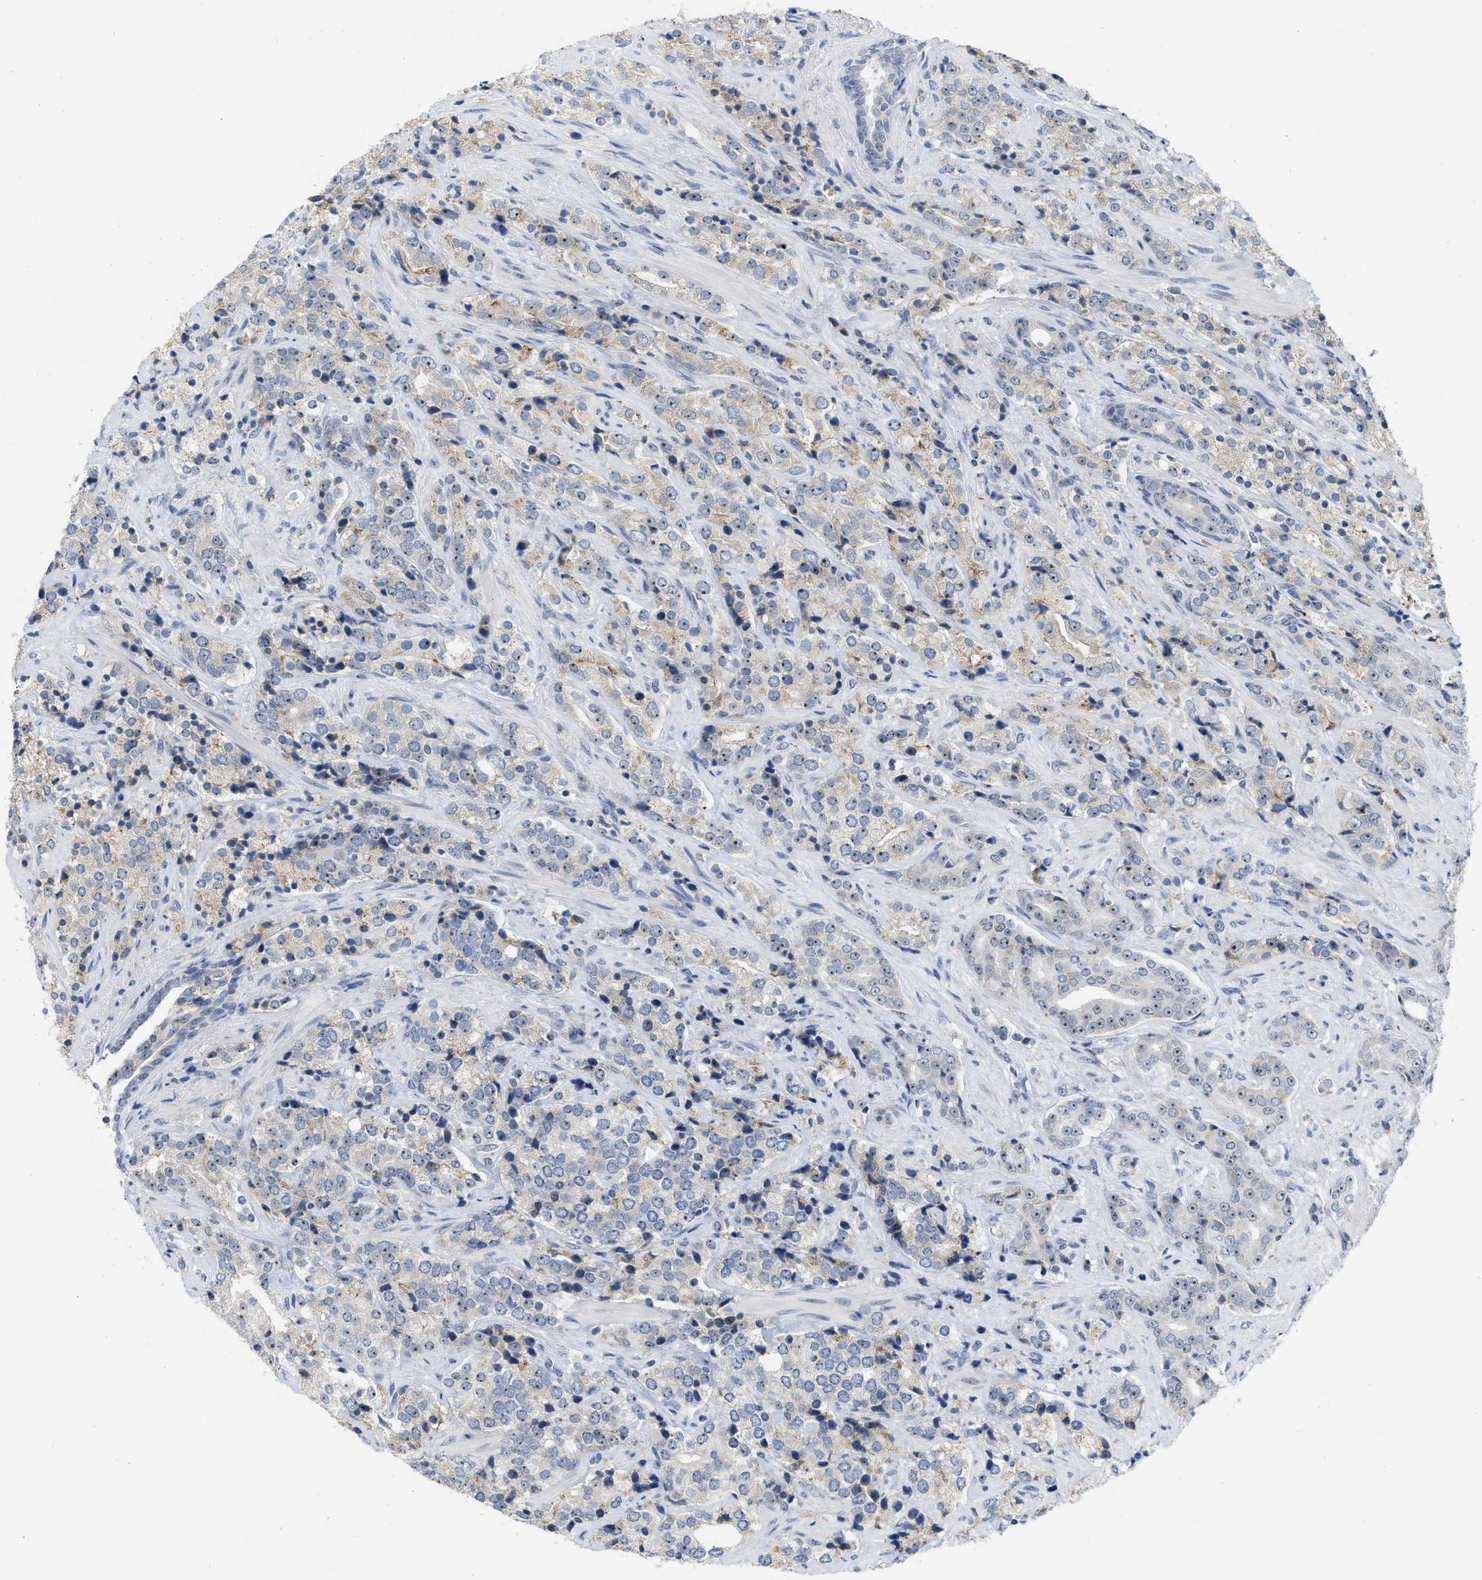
{"staining": {"intensity": "weak", "quantity": "25%-75%", "location": "nuclear"}, "tissue": "prostate cancer", "cell_type": "Tumor cells", "image_type": "cancer", "snomed": [{"axis": "morphology", "description": "Adenocarcinoma, High grade"}, {"axis": "topography", "description": "Prostate"}], "caption": "A brown stain shows weak nuclear positivity of a protein in human prostate cancer tumor cells. (DAB (3,3'-diaminobenzidine) = brown stain, brightfield microscopy at high magnification).", "gene": "ELAC2", "patient": {"sex": "male", "age": 71}}